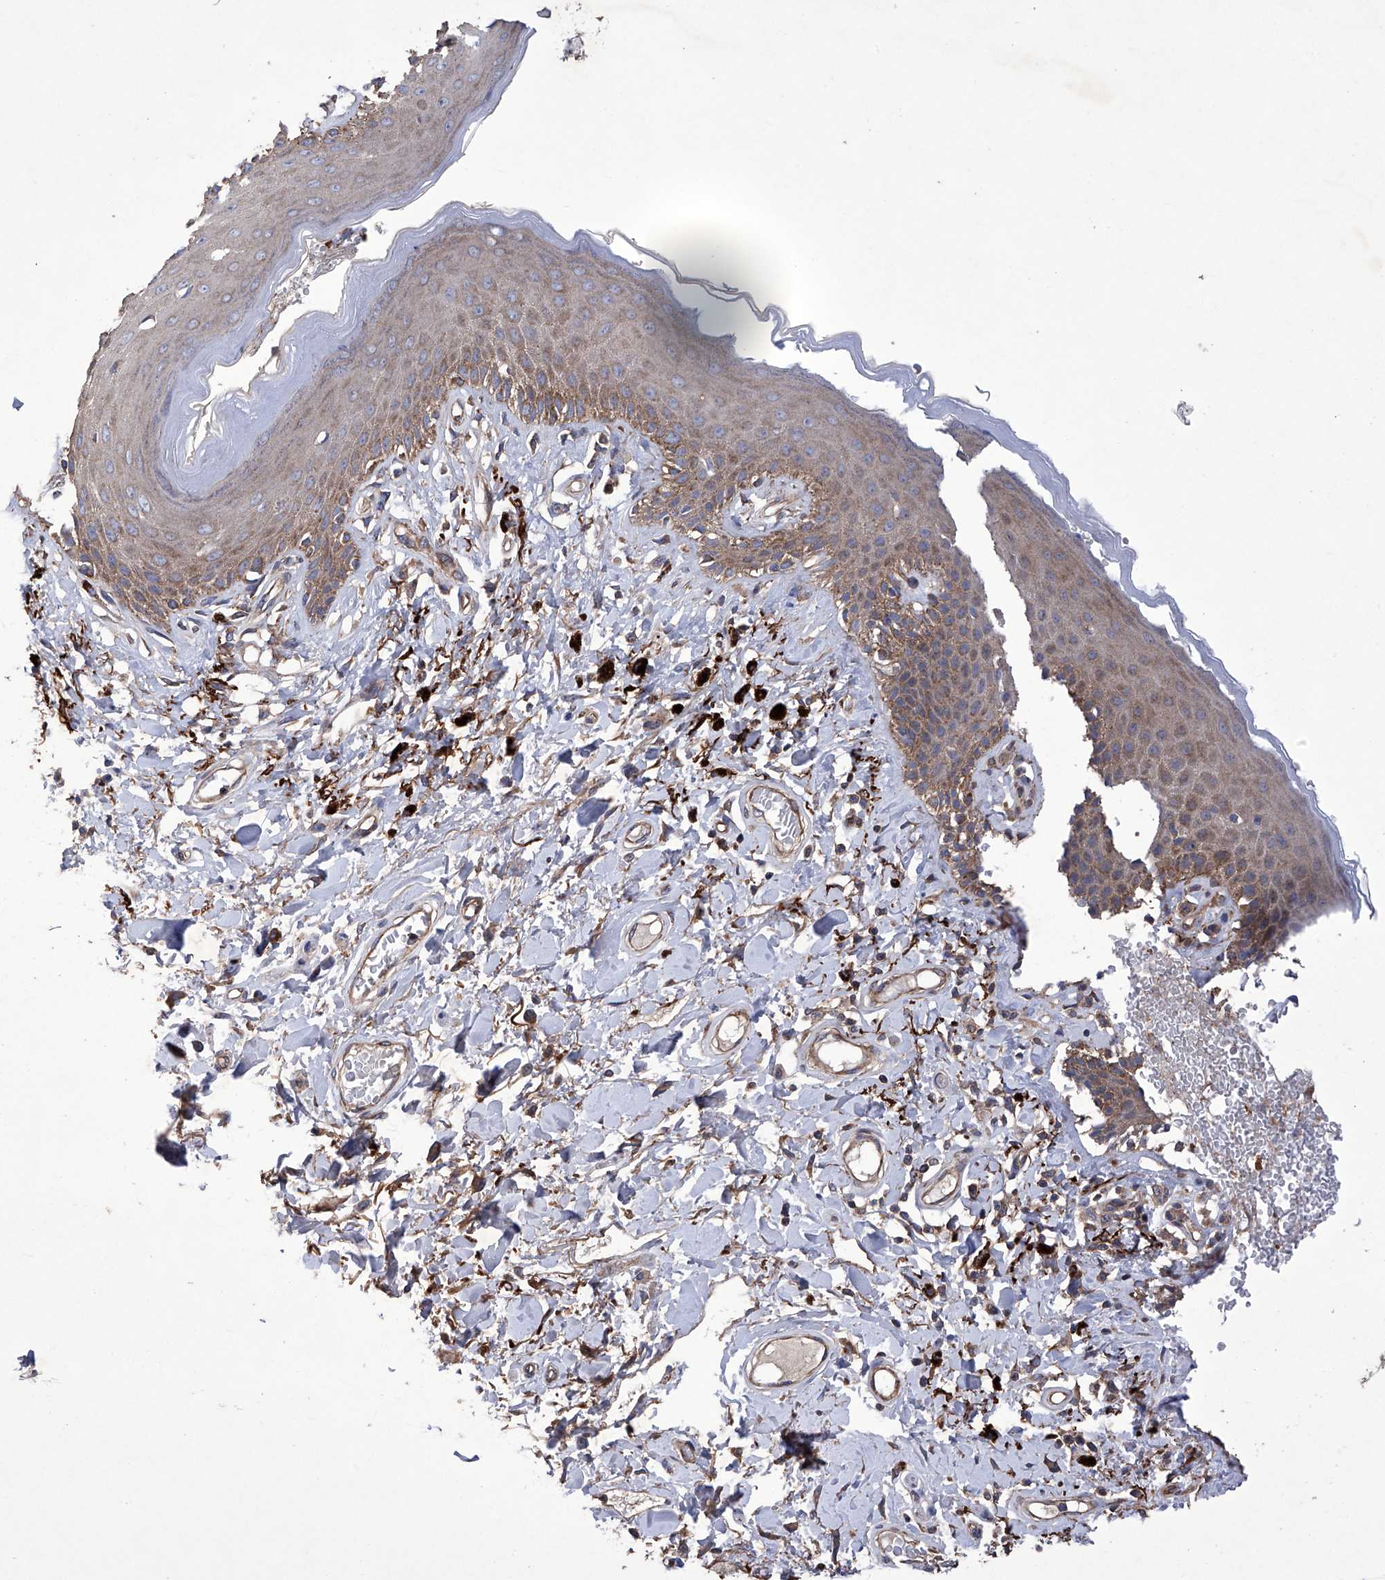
{"staining": {"intensity": "moderate", "quantity": ">75%", "location": "cytoplasmic/membranous"}, "tissue": "skin", "cell_type": "Epidermal cells", "image_type": "normal", "snomed": [{"axis": "morphology", "description": "Normal tissue, NOS"}, {"axis": "topography", "description": "Anal"}], "caption": "Immunohistochemistry (IHC) histopathology image of benign skin: skin stained using IHC reveals medium levels of moderate protein expression localized specifically in the cytoplasmic/membranous of epidermal cells, appearing as a cytoplasmic/membranous brown color.", "gene": "EFCAB2", "patient": {"sex": "female", "age": 78}}